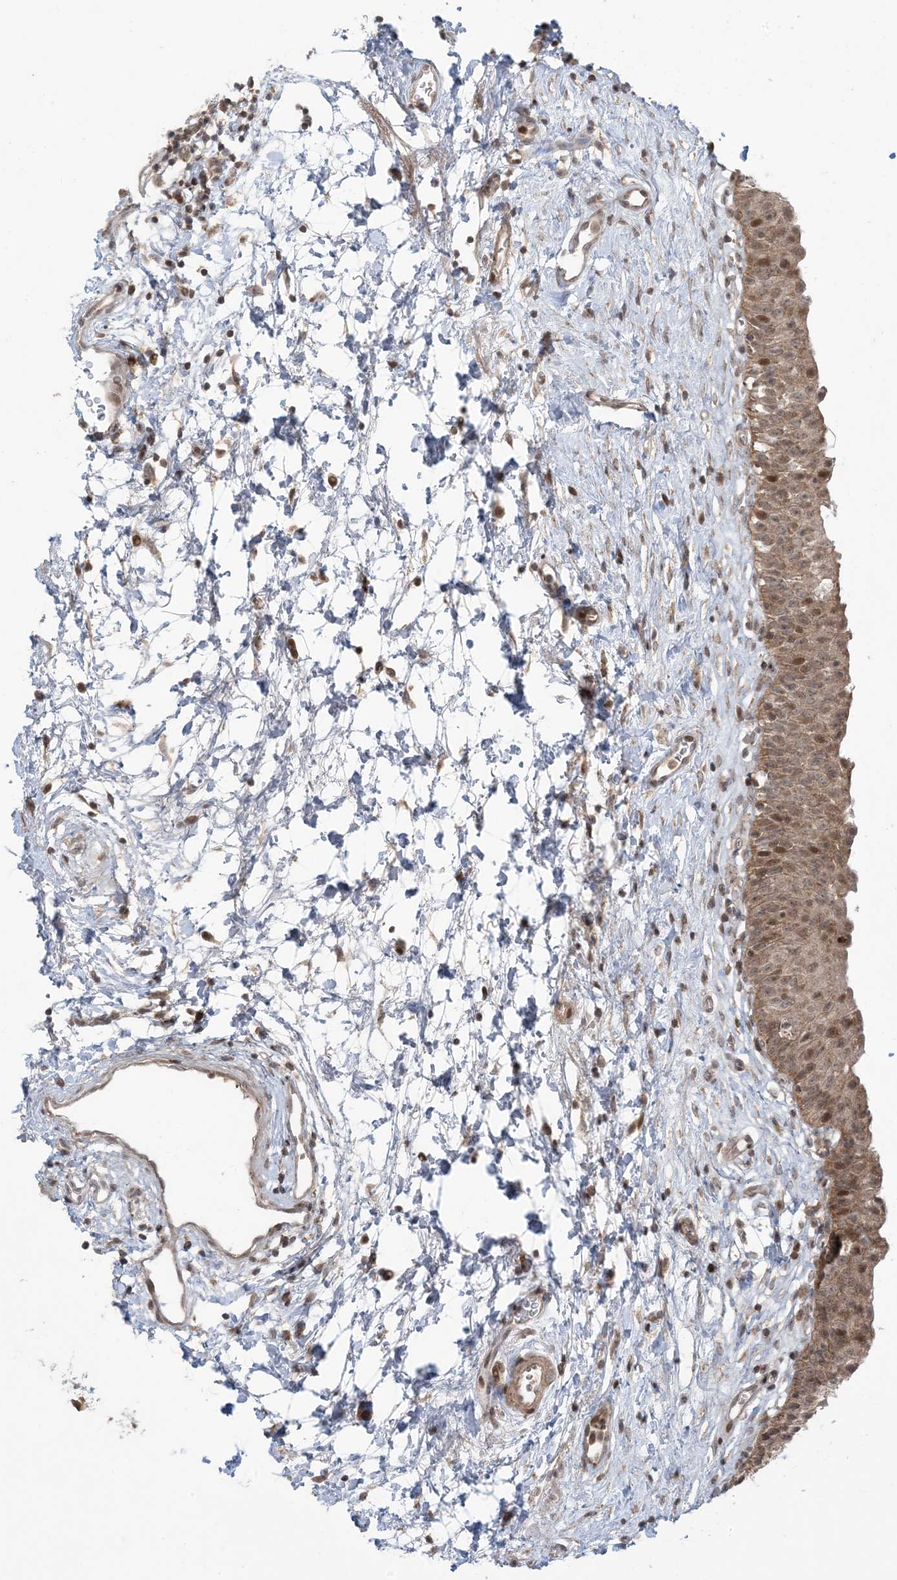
{"staining": {"intensity": "moderate", "quantity": ">75%", "location": "cytoplasmic/membranous,nuclear"}, "tissue": "urinary bladder", "cell_type": "Urothelial cells", "image_type": "normal", "snomed": [{"axis": "morphology", "description": "Normal tissue, NOS"}, {"axis": "topography", "description": "Urinary bladder"}], "caption": "A brown stain shows moderate cytoplasmic/membranous,nuclear positivity of a protein in urothelial cells of unremarkable human urinary bladder.", "gene": "PHLDB2", "patient": {"sex": "male", "age": 51}}